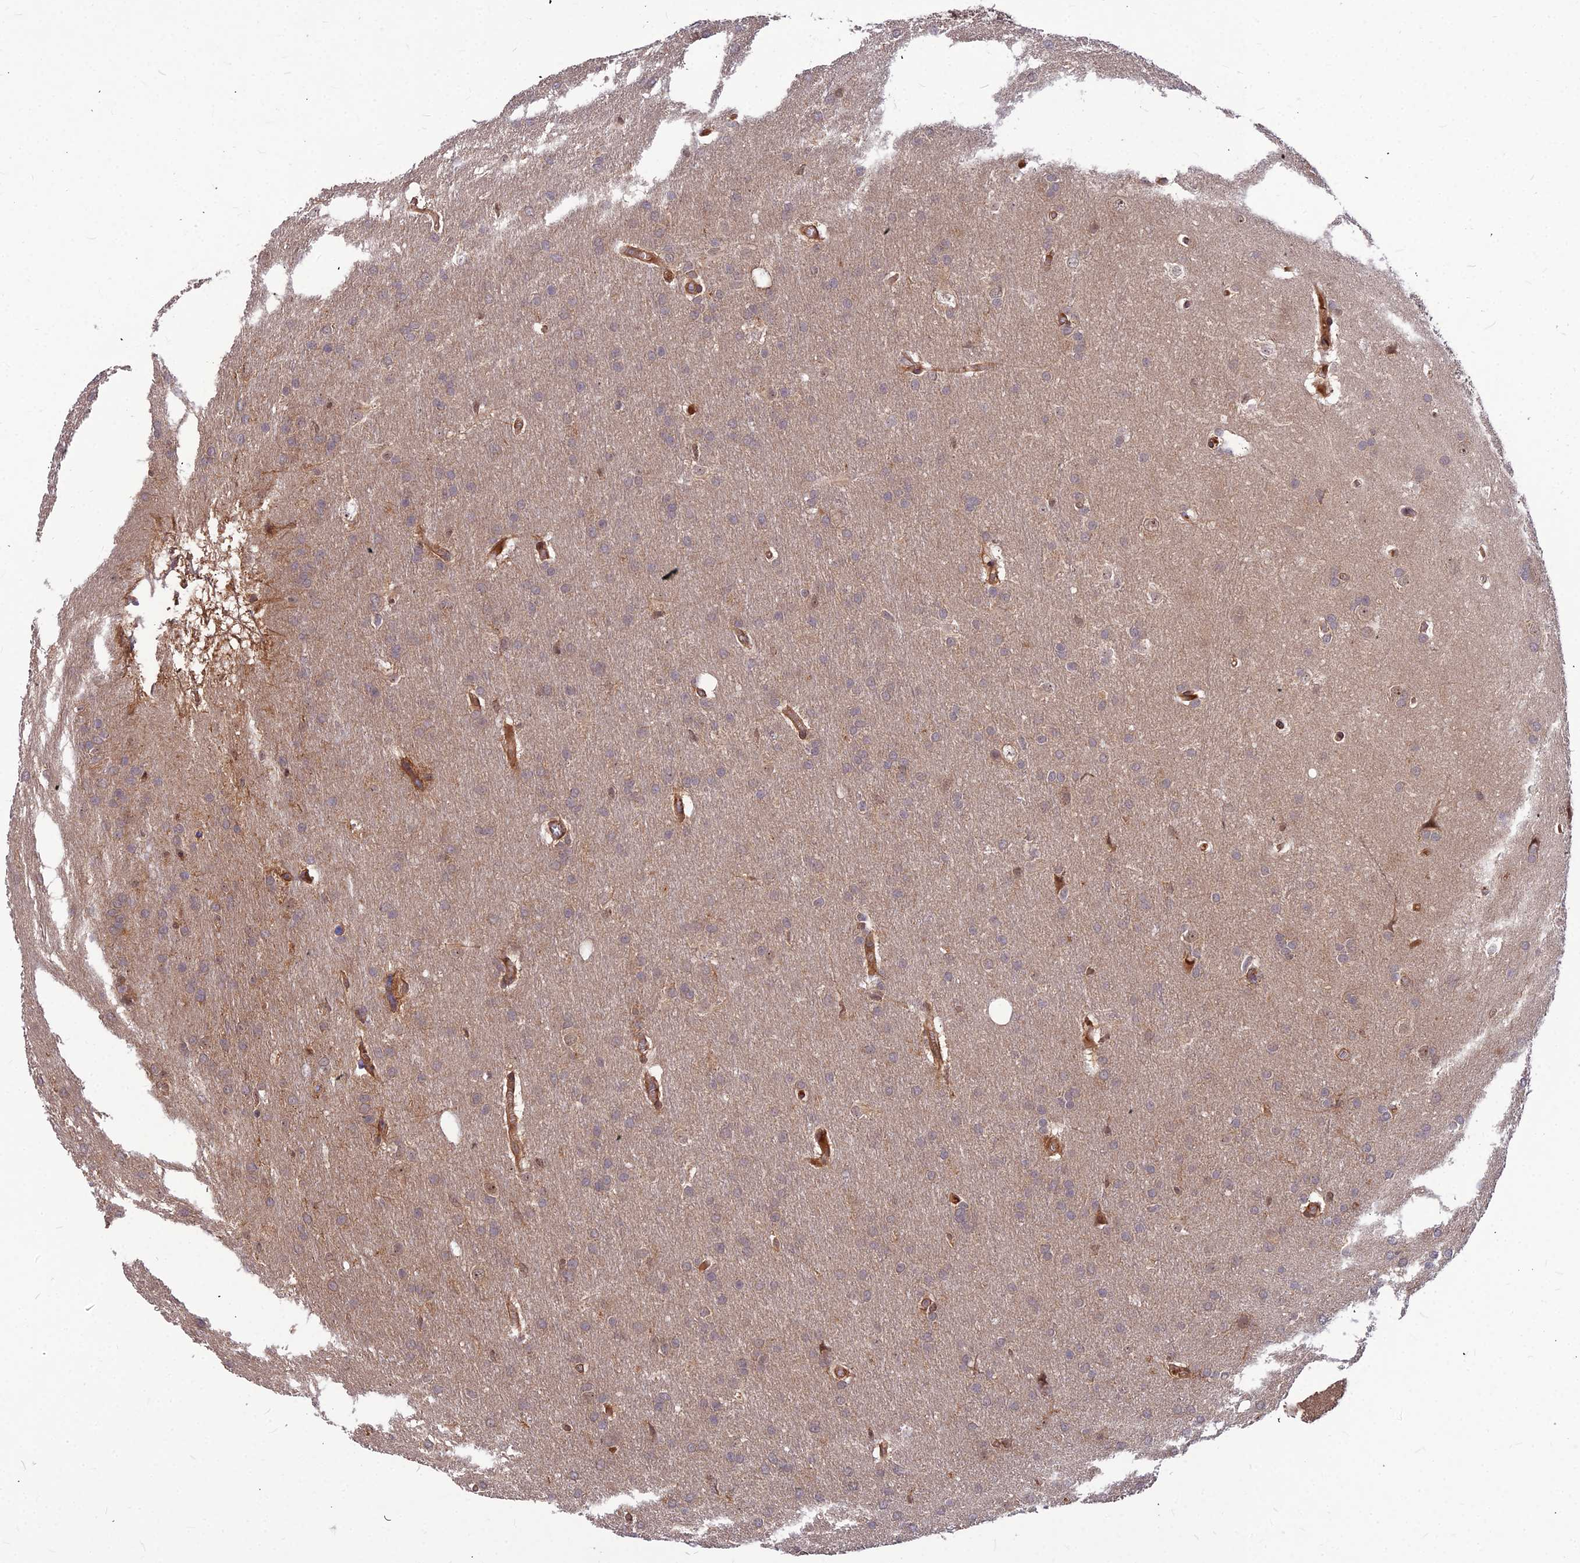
{"staining": {"intensity": "weak", "quantity": ">75%", "location": "cytoplasmic/membranous"}, "tissue": "glioma", "cell_type": "Tumor cells", "image_type": "cancer", "snomed": [{"axis": "morphology", "description": "Glioma, malignant, Low grade"}, {"axis": "topography", "description": "Brain"}], "caption": "This histopathology image exhibits glioma stained with immunohistochemistry (IHC) to label a protein in brown. The cytoplasmic/membranous of tumor cells show weak positivity for the protein. Nuclei are counter-stained blue.", "gene": "ZNF467", "patient": {"sex": "female", "age": 32}}